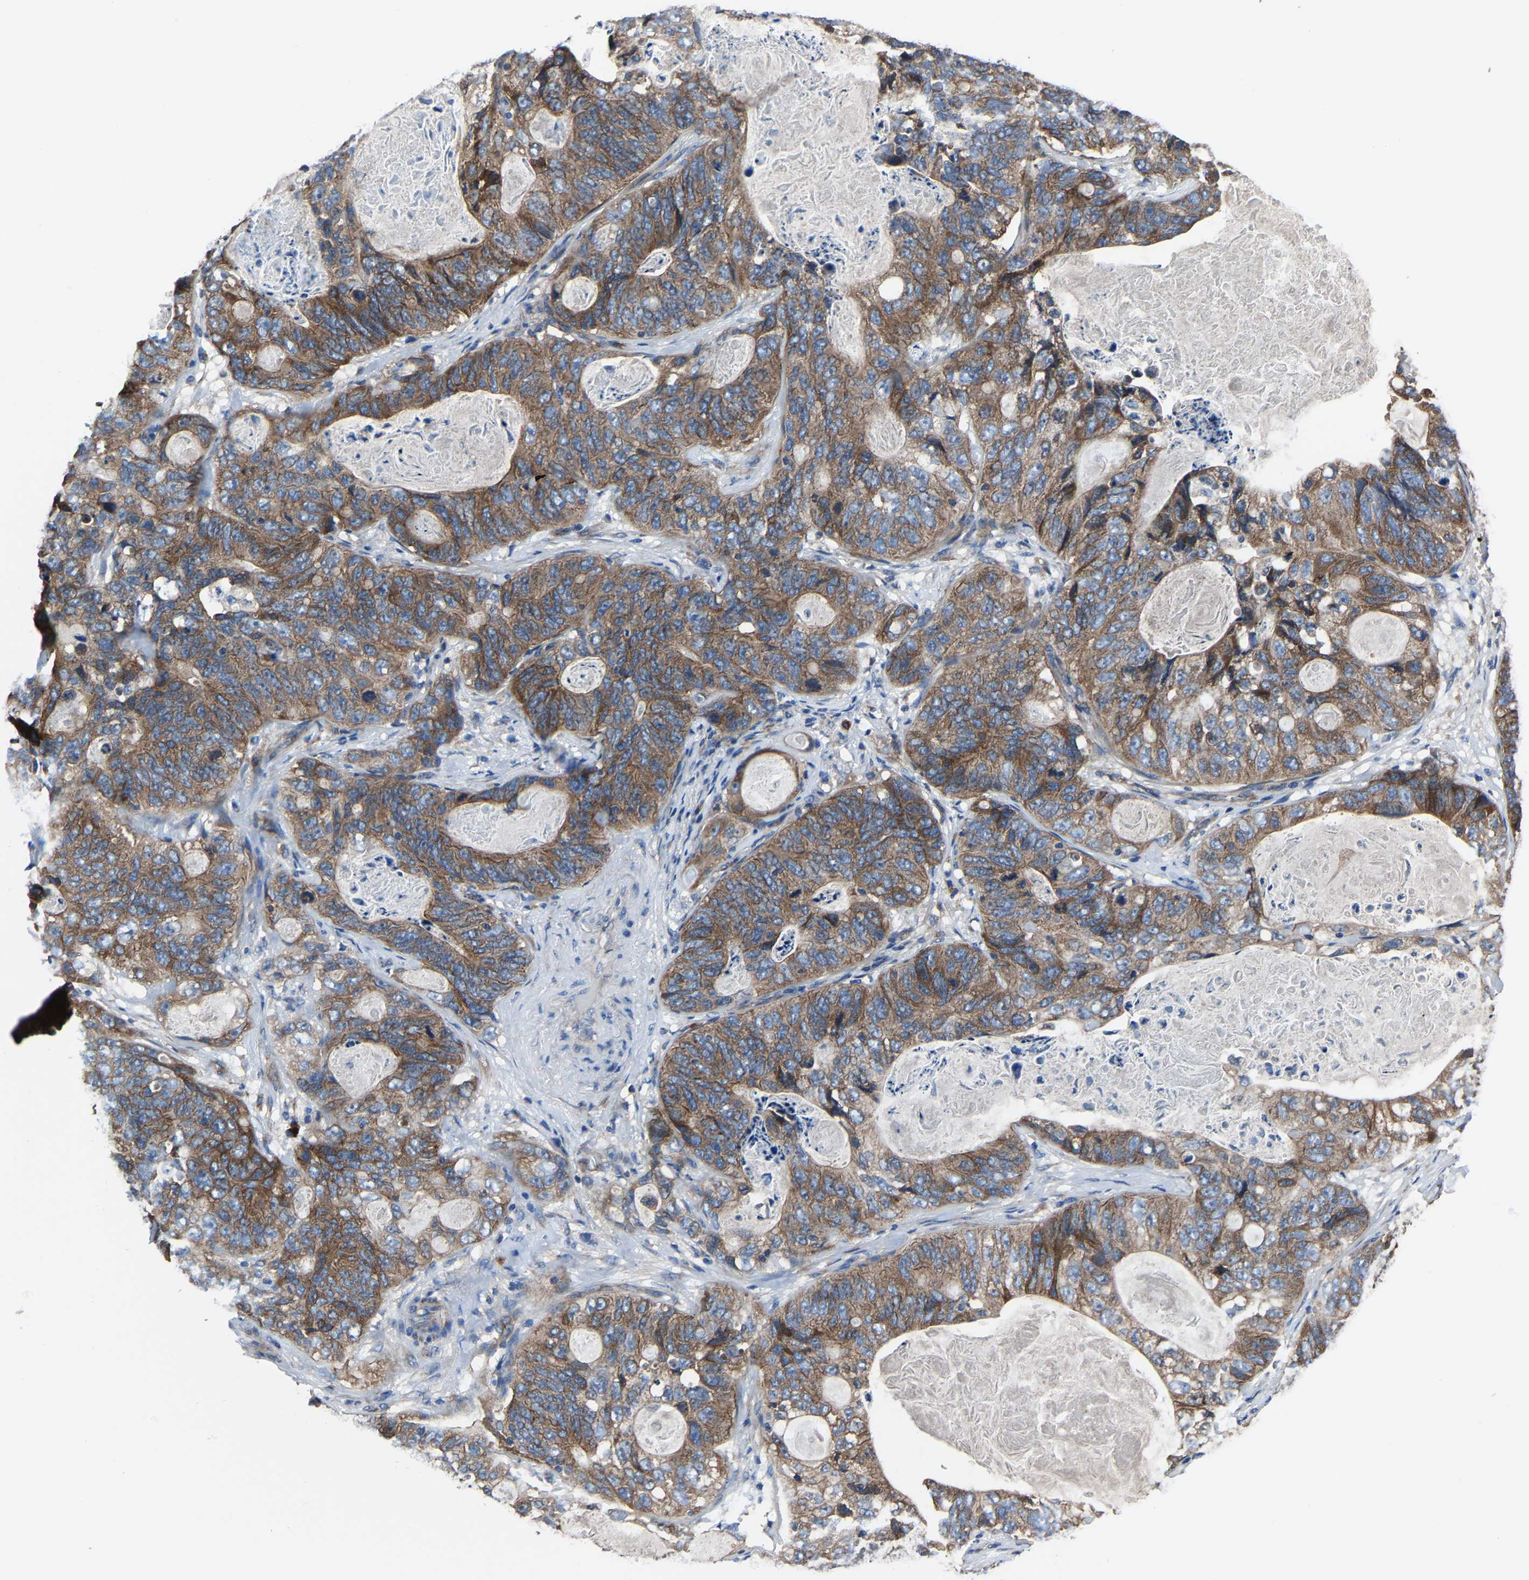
{"staining": {"intensity": "moderate", "quantity": ">75%", "location": "cytoplasmic/membranous"}, "tissue": "stomach cancer", "cell_type": "Tumor cells", "image_type": "cancer", "snomed": [{"axis": "morphology", "description": "Normal tissue, NOS"}, {"axis": "morphology", "description": "Adenocarcinoma, NOS"}, {"axis": "topography", "description": "Stomach"}], "caption": "Immunohistochemistry (IHC) (DAB (3,3'-diaminobenzidine)) staining of adenocarcinoma (stomach) shows moderate cytoplasmic/membranous protein expression in approximately >75% of tumor cells.", "gene": "KIAA1958", "patient": {"sex": "female", "age": 89}}